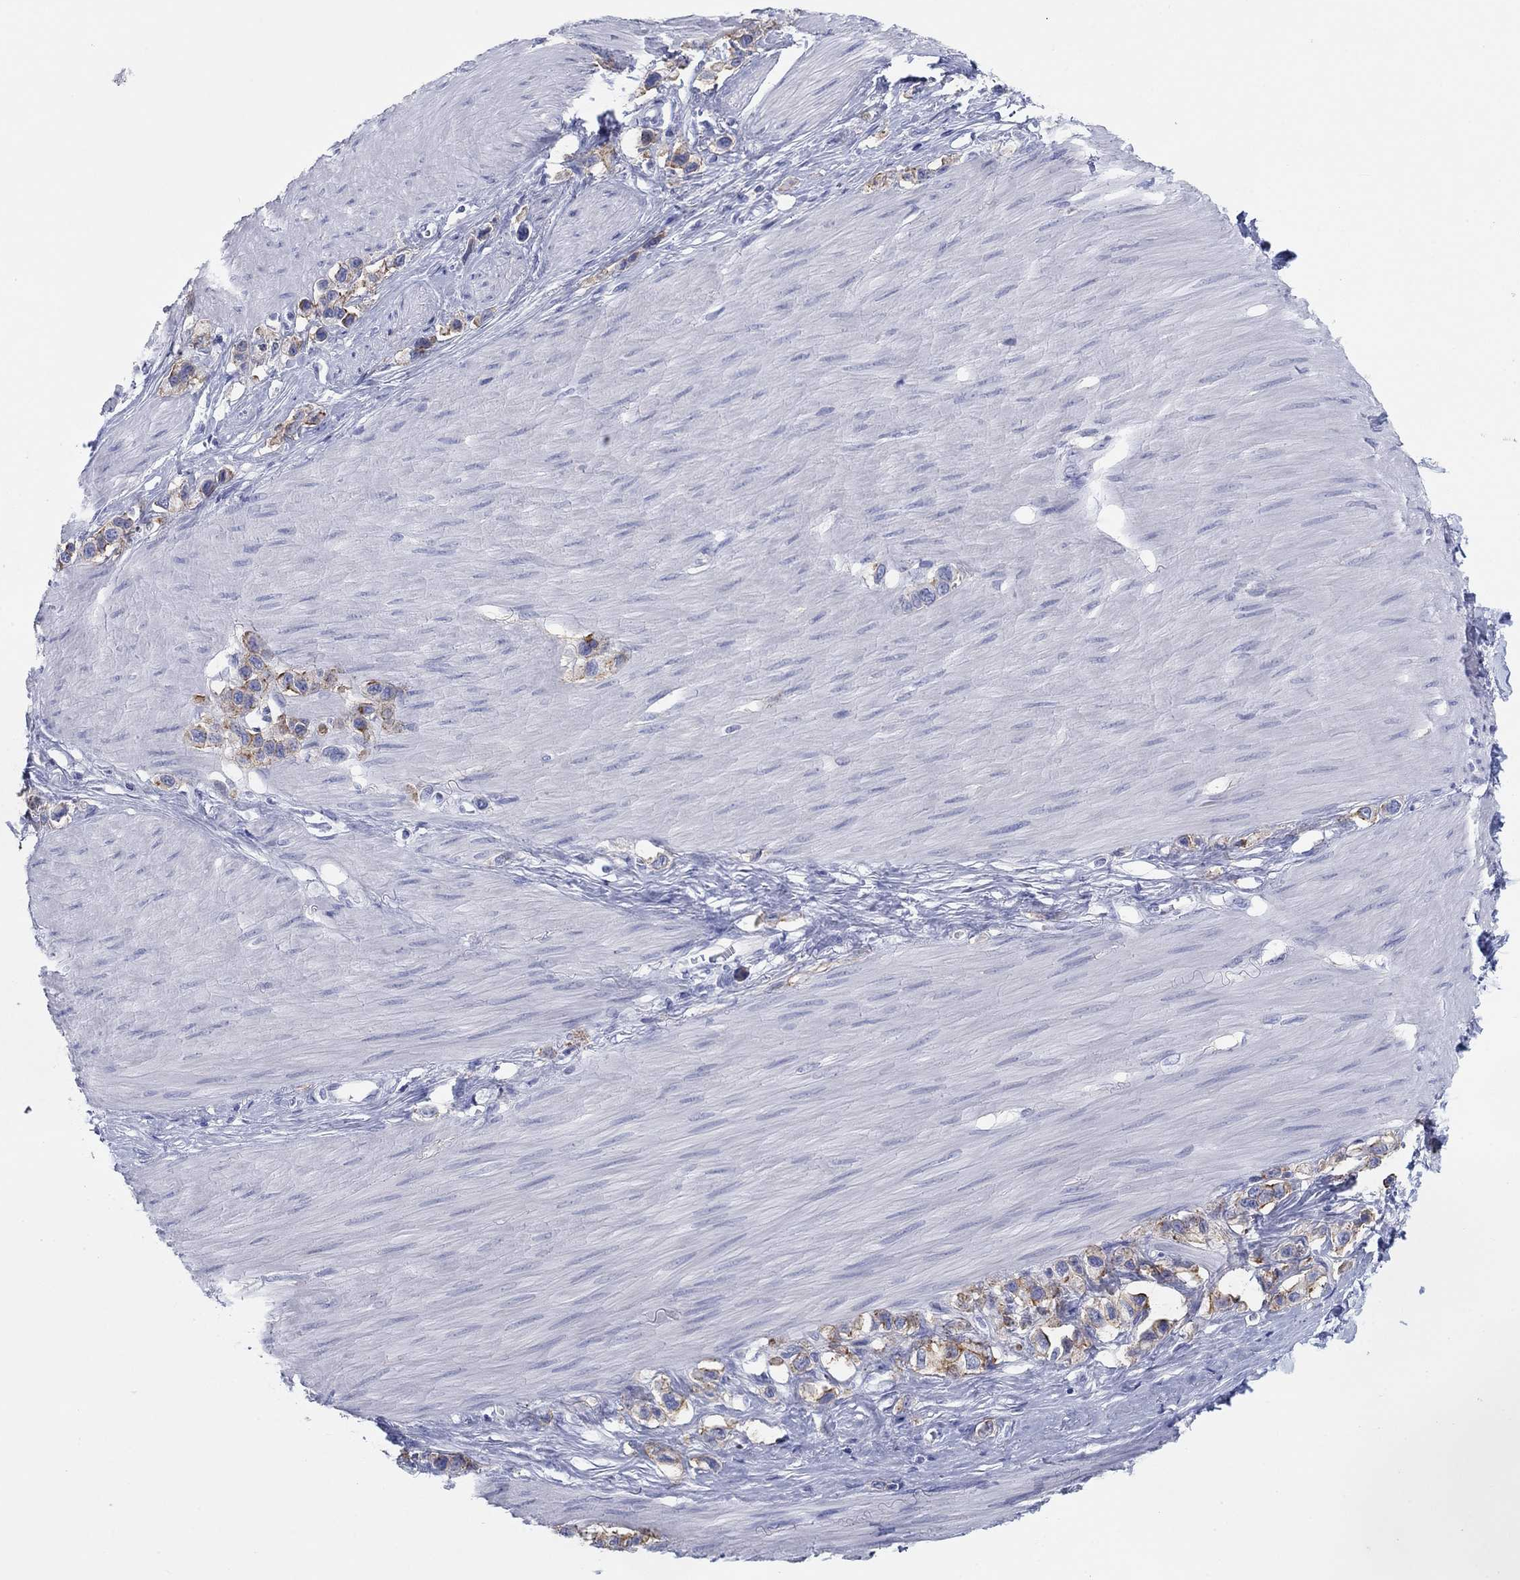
{"staining": {"intensity": "moderate", "quantity": "<25%", "location": "cytoplasmic/membranous"}, "tissue": "stomach cancer", "cell_type": "Tumor cells", "image_type": "cancer", "snomed": [{"axis": "morphology", "description": "Normal tissue, NOS"}, {"axis": "morphology", "description": "Adenocarcinoma, NOS"}, {"axis": "morphology", "description": "Adenocarcinoma, High grade"}, {"axis": "topography", "description": "Stomach, upper"}, {"axis": "topography", "description": "Stomach"}], "caption": "A brown stain shows moderate cytoplasmic/membranous expression of a protein in high-grade adenocarcinoma (stomach) tumor cells.", "gene": "ATP1B1", "patient": {"sex": "female", "age": 65}}